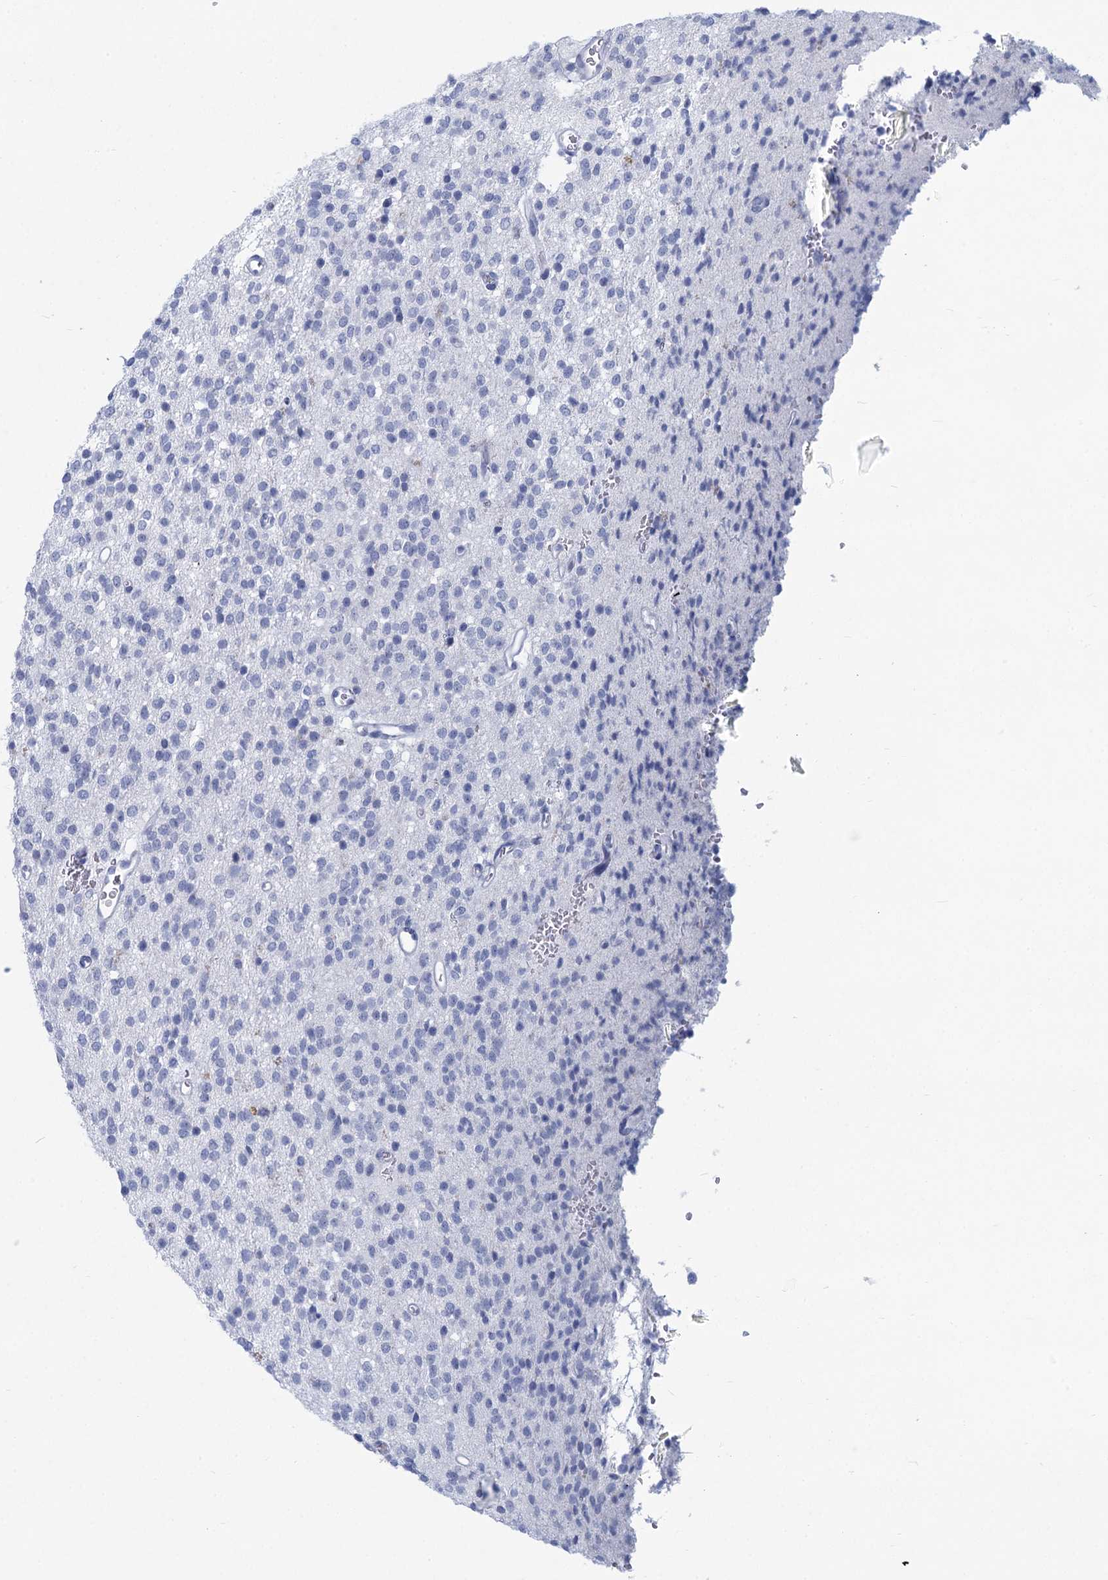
{"staining": {"intensity": "negative", "quantity": "none", "location": "none"}, "tissue": "glioma", "cell_type": "Tumor cells", "image_type": "cancer", "snomed": [{"axis": "morphology", "description": "Glioma, malignant, High grade"}, {"axis": "topography", "description": "Brain"}], "caption": "This histopathology image is of glioma stained with immunohistochemistry (IHC) to label a protein in brown with the nuclei are counter-stained blue. There is no staining in tumor cells. (DAB (3,3'-diaminobenzidine) immunohistochemistry (IHC), high magnification).", "gene": "HES2", "patient": {"sex": "male", "age": 34}}